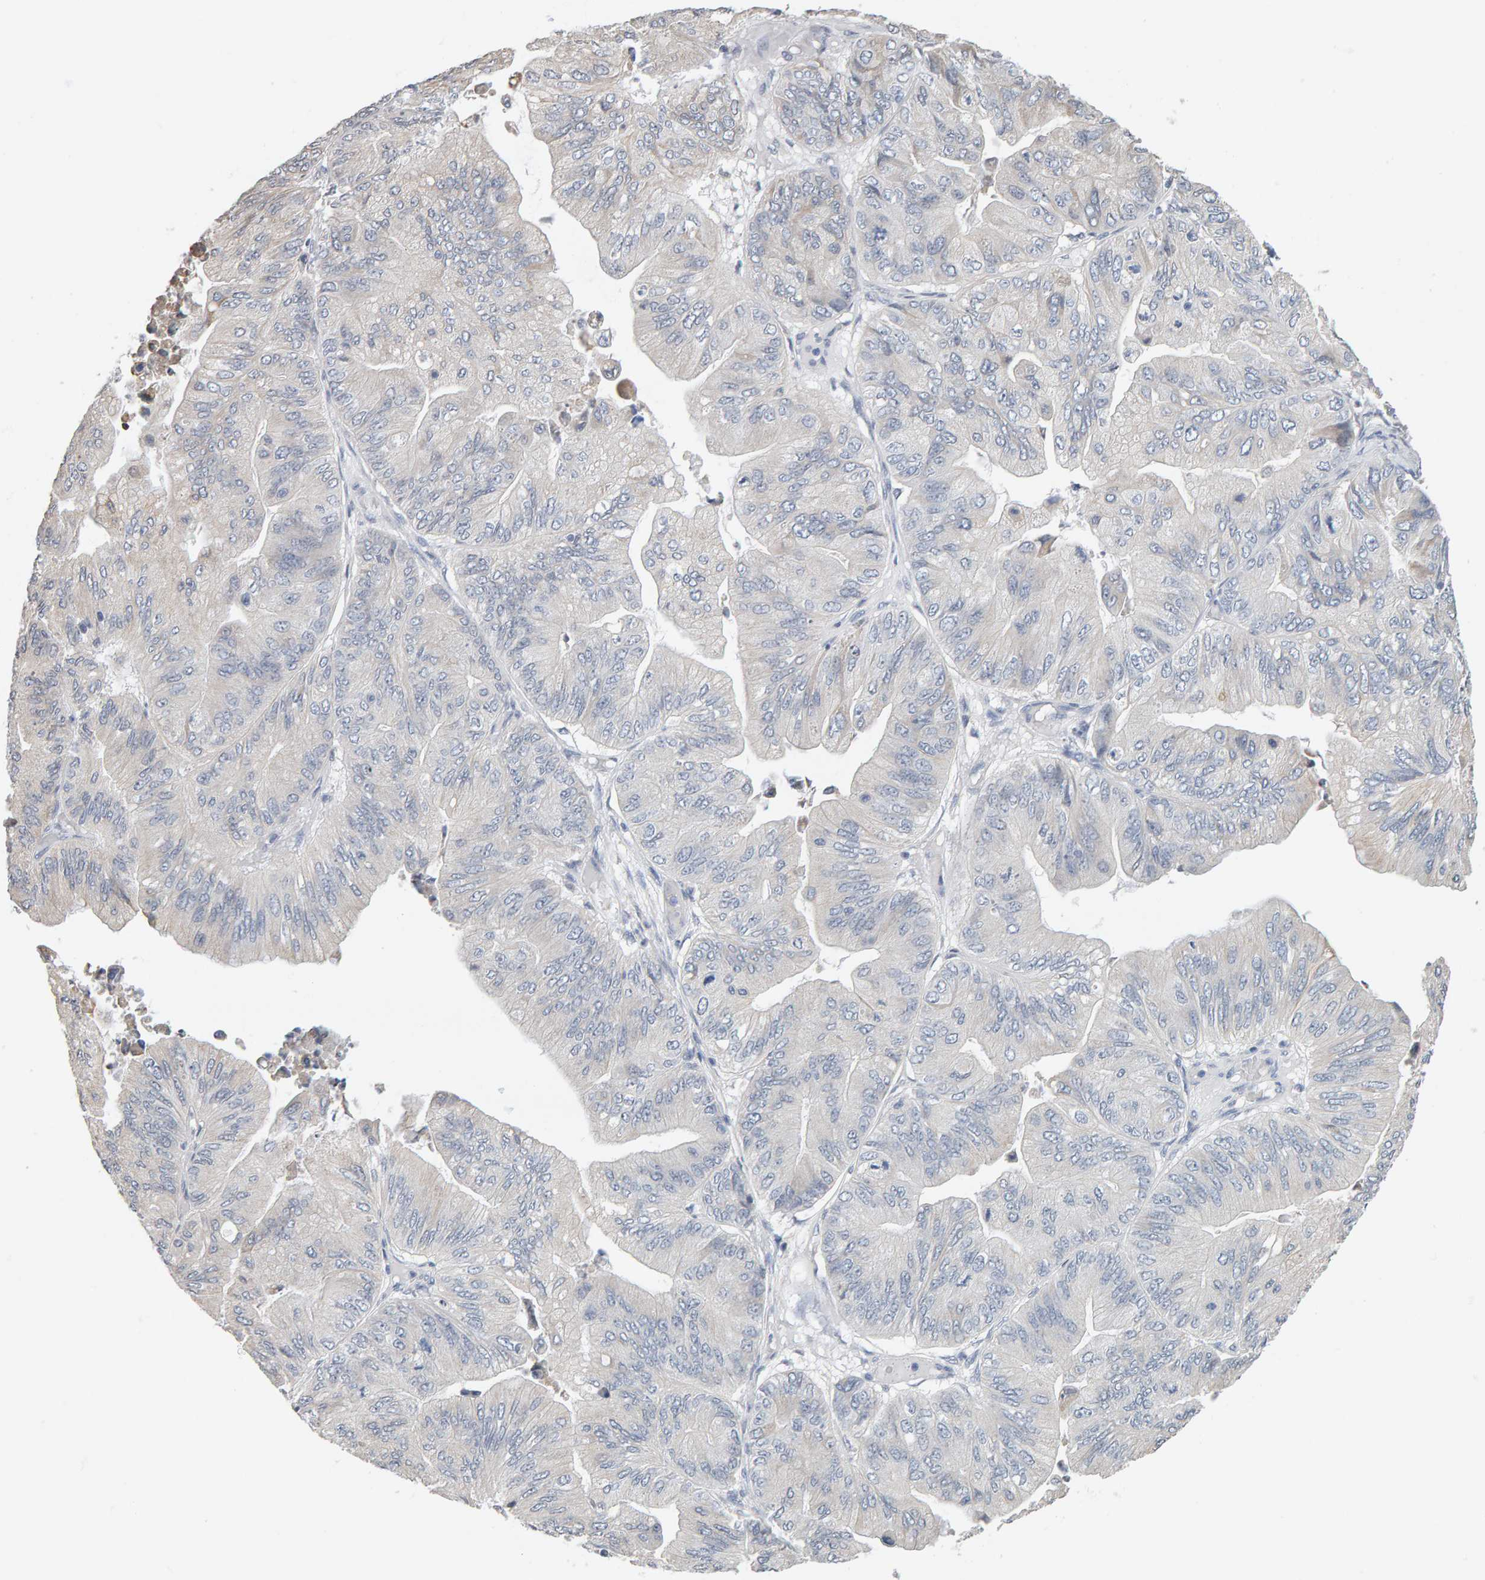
{"staining": {"intensity": "negative", "quantity": "none", "location": "none"}, "tissue": "ovarian cancer", "cell_type": "Tumor cells", "image_type": "cancer", "snomed": [{"axis": "morphology", "description": "Cystadenocarcinoma, mucinous, NOS"}, {"axis": "topography", "description": "Ovary"}], "caption": "The photomicrograph demonstrates no staining of tumor cells in ovarian mucinous cystadenocarcinoma.", "gene": "ADHFE1", "patient": {"sex": "female", "age": 61}}